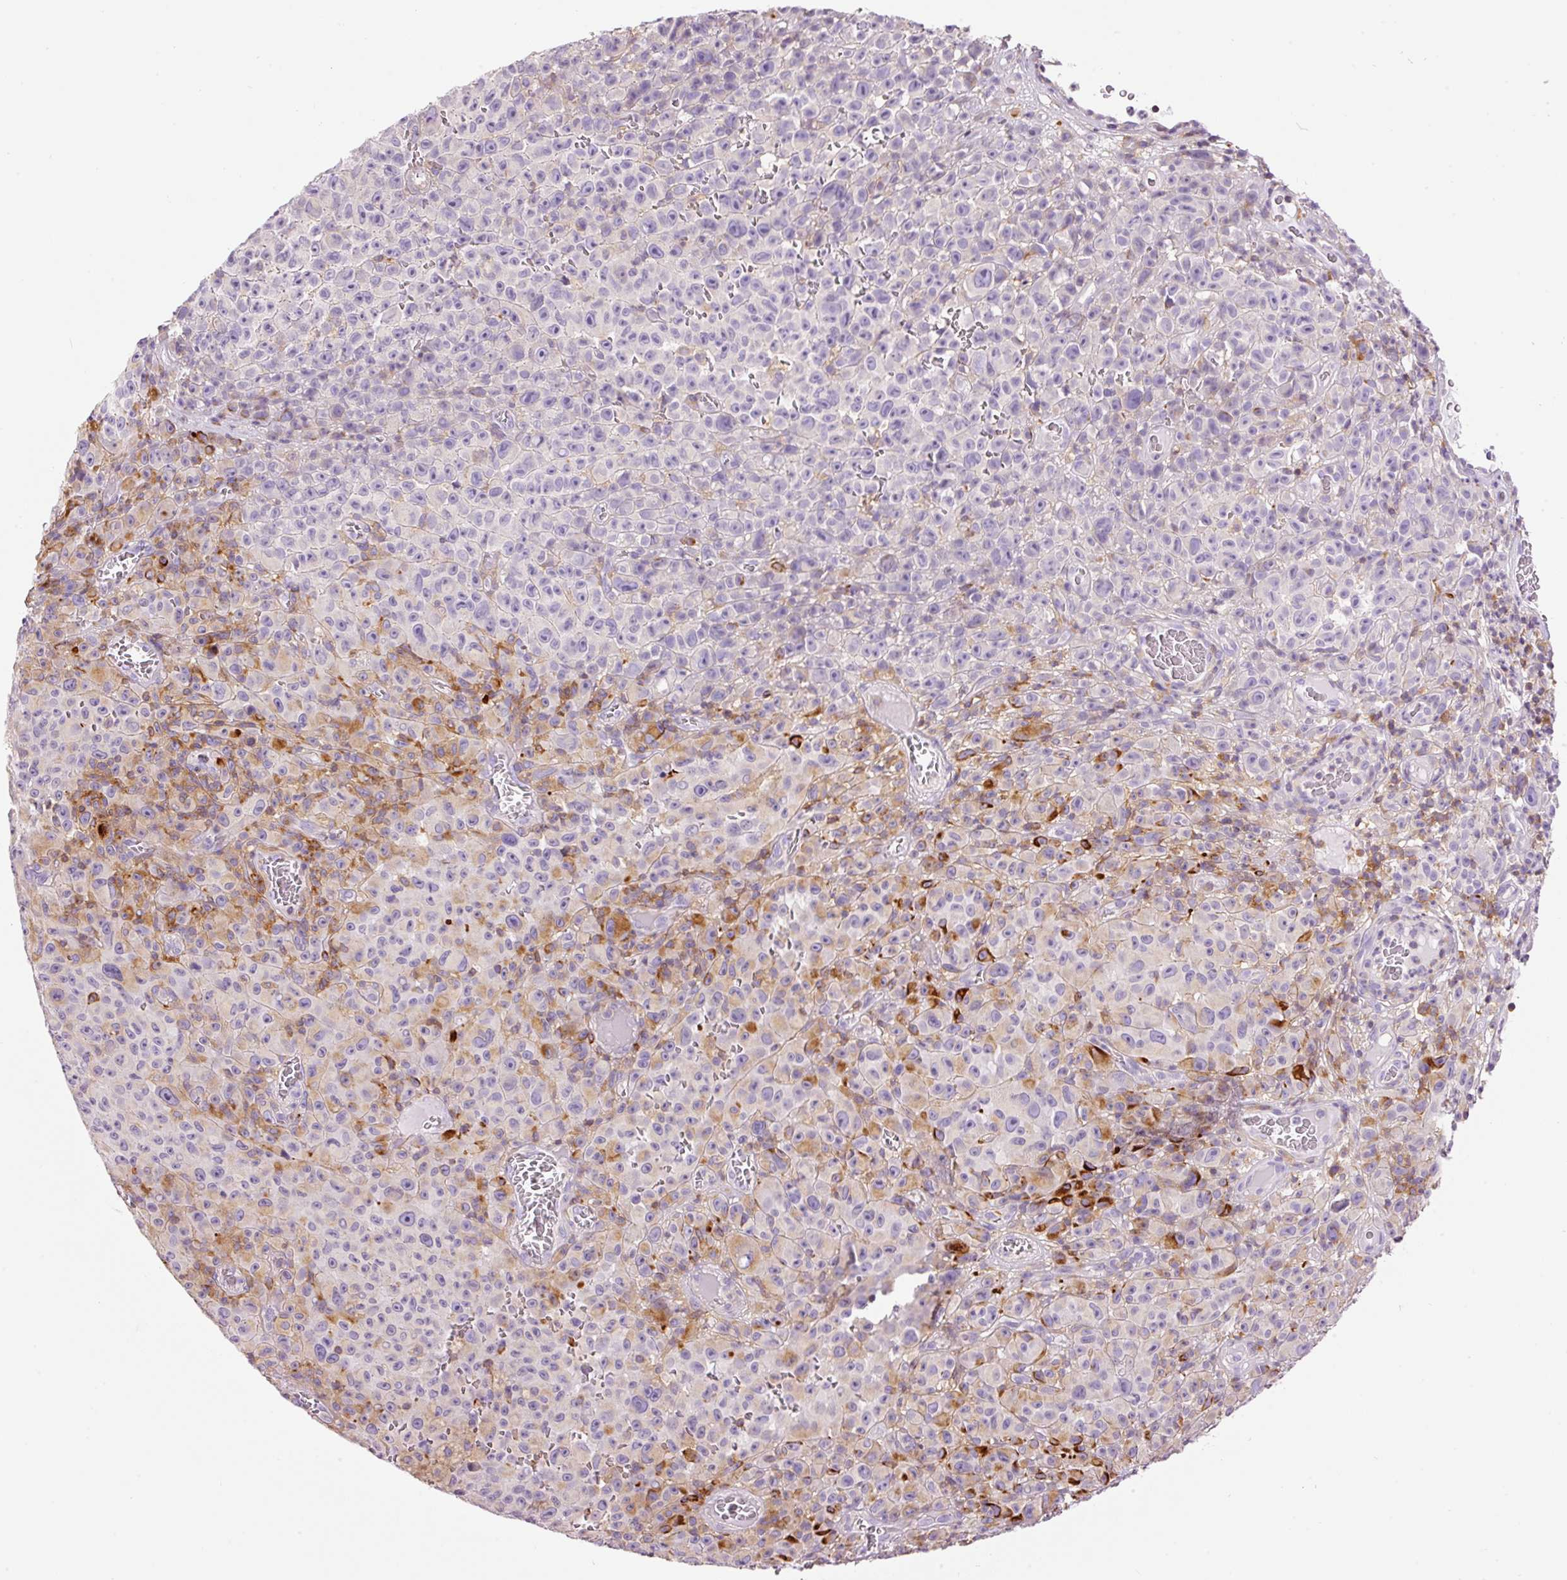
{"staining": {"intensity": "negative", "quantity": "none", "location": "none"}, "tissue": "melanoma", "cell_type": "Tumor cells", "image_type": "cancer", "snomed": [{"axis": "morphology", "description": "Malignant melanoma, NOS"}, {"axis": "topography", "description": "Skin"}], "caption": "An image of human malignant melanoma is negative for staining in tumor cells.", "gene": "DOK6", "patient": {"sex": "female", "age": 82}}